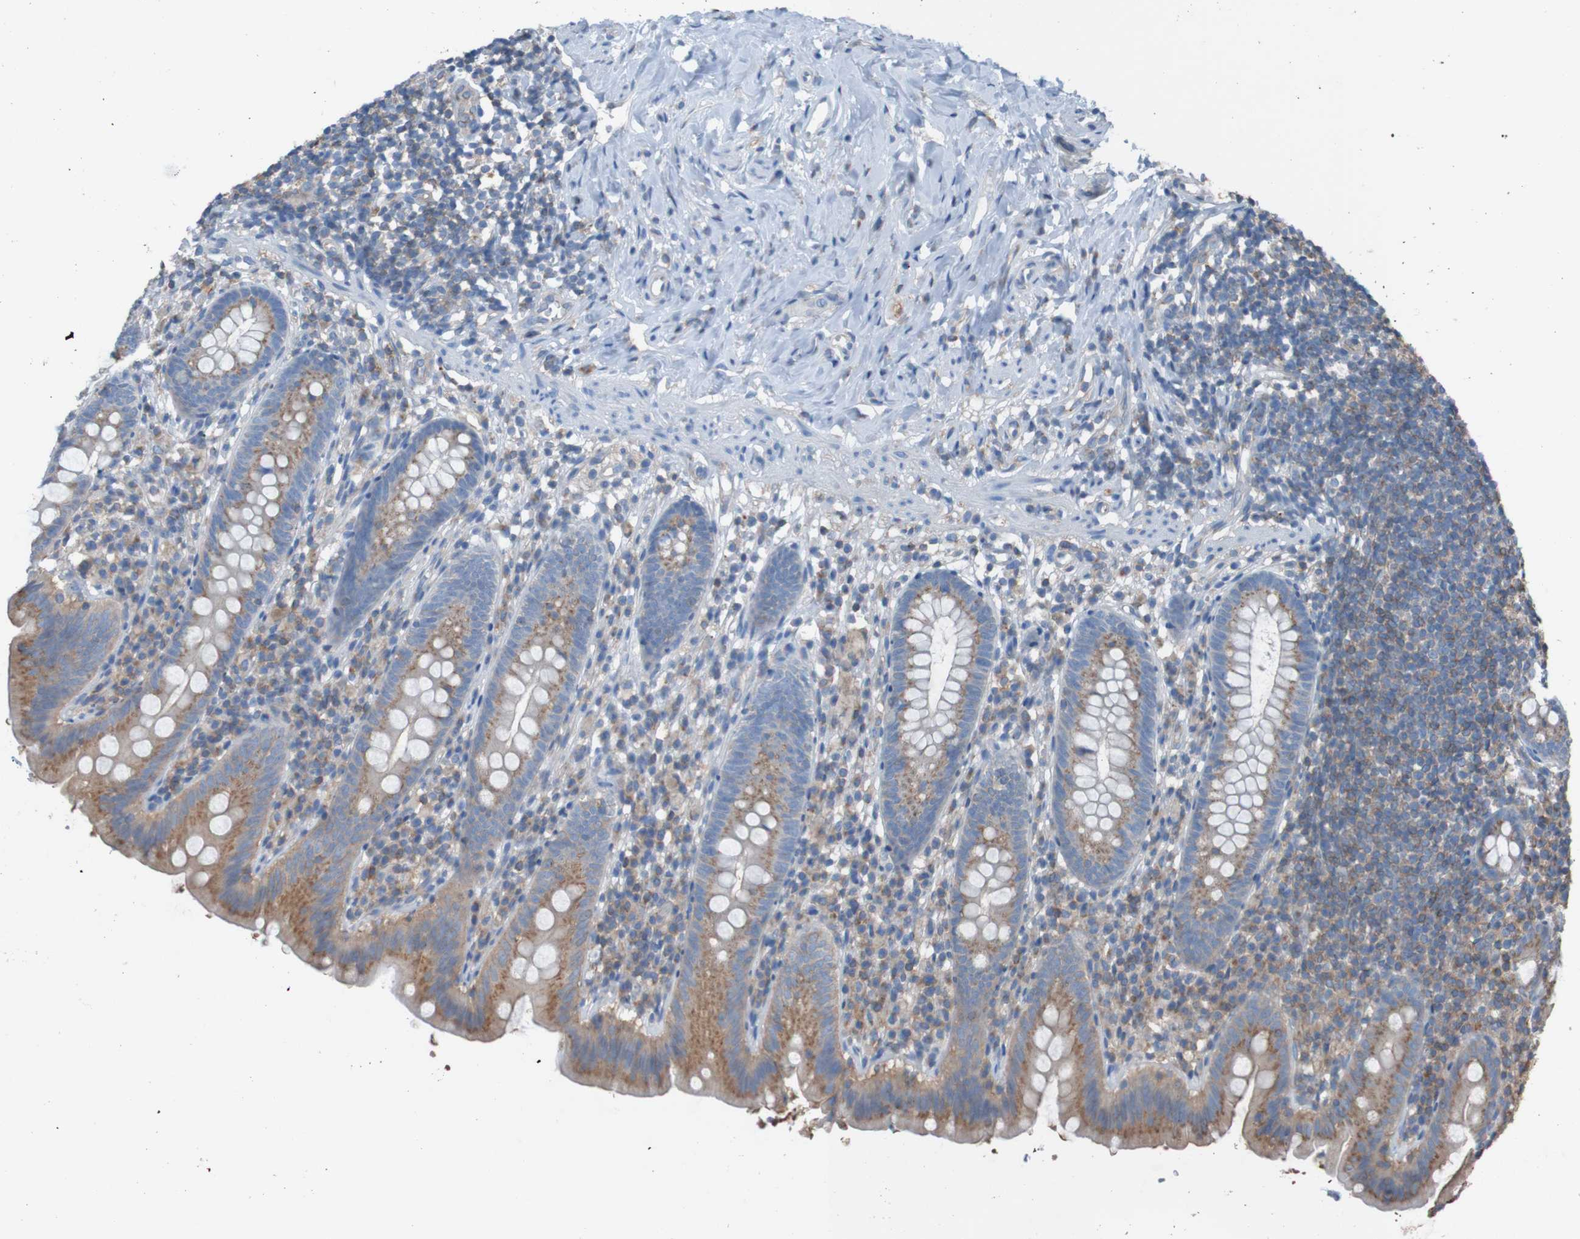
{"staining": {"intensity": "moderate", "quantity": ">75%", "location": "cytoplasmic/membranous"}, "tissue": "appendix", "cell_type": "Glandular cells", "image_type": "normal", "snomed": [{"axis": "morphology", "description": "Normal tissue, NOS"}, {"axis": "topography", "description": "Appendix"}], "caption": "Immunohistochemical staining of unremarkable human appendix shows >75% levels of moderate cytoplasmic/membranous protein positivity in approximately >75% of glandular cells.", "gene": "MINAR1", "patient": {"sex": "male", "age": 52}}